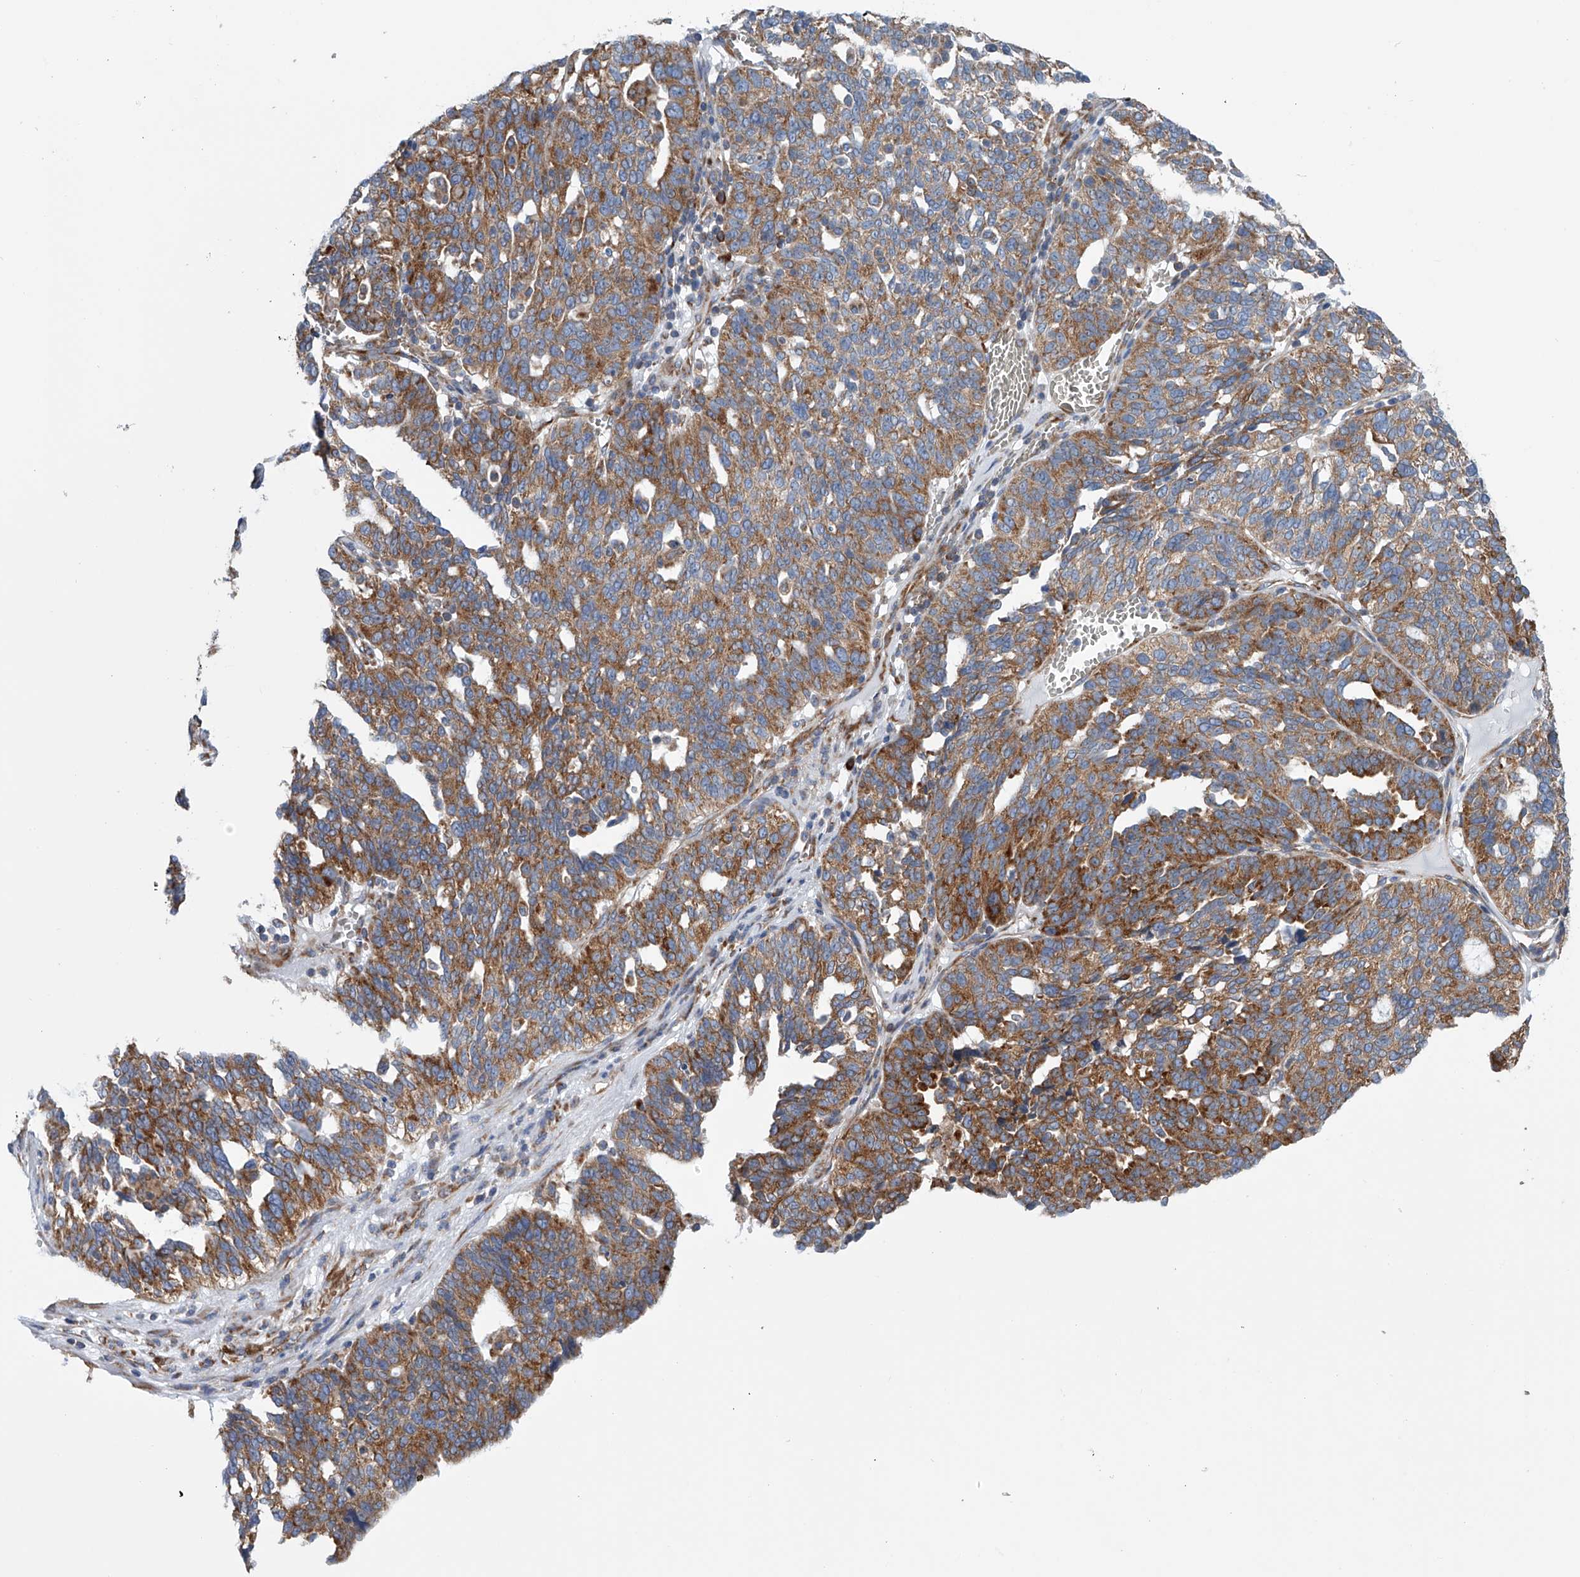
{"staining": {"intensity": "moderate", "quantity": ">75%", "location": "cytoplasmic/membranous"}, "tissue": "ovarian cancer", "cell_type": "Tumor cells", "image_type": "cancer", "snomed": [{"axis": "morphology", "description": "Cystadenocarcinoma, serous, NOS"}, {"axis": "topography", "description": "Ovary"}], "caption": "Human ovarian serous cystadenocarcinoma stained with a brown dye exhibits moderate cytoplasmic/membranous positive expression in approximately >75% of tumor cells.", "gene": "RPL26L1", "patient": {"sex": "female", "age": 59}}